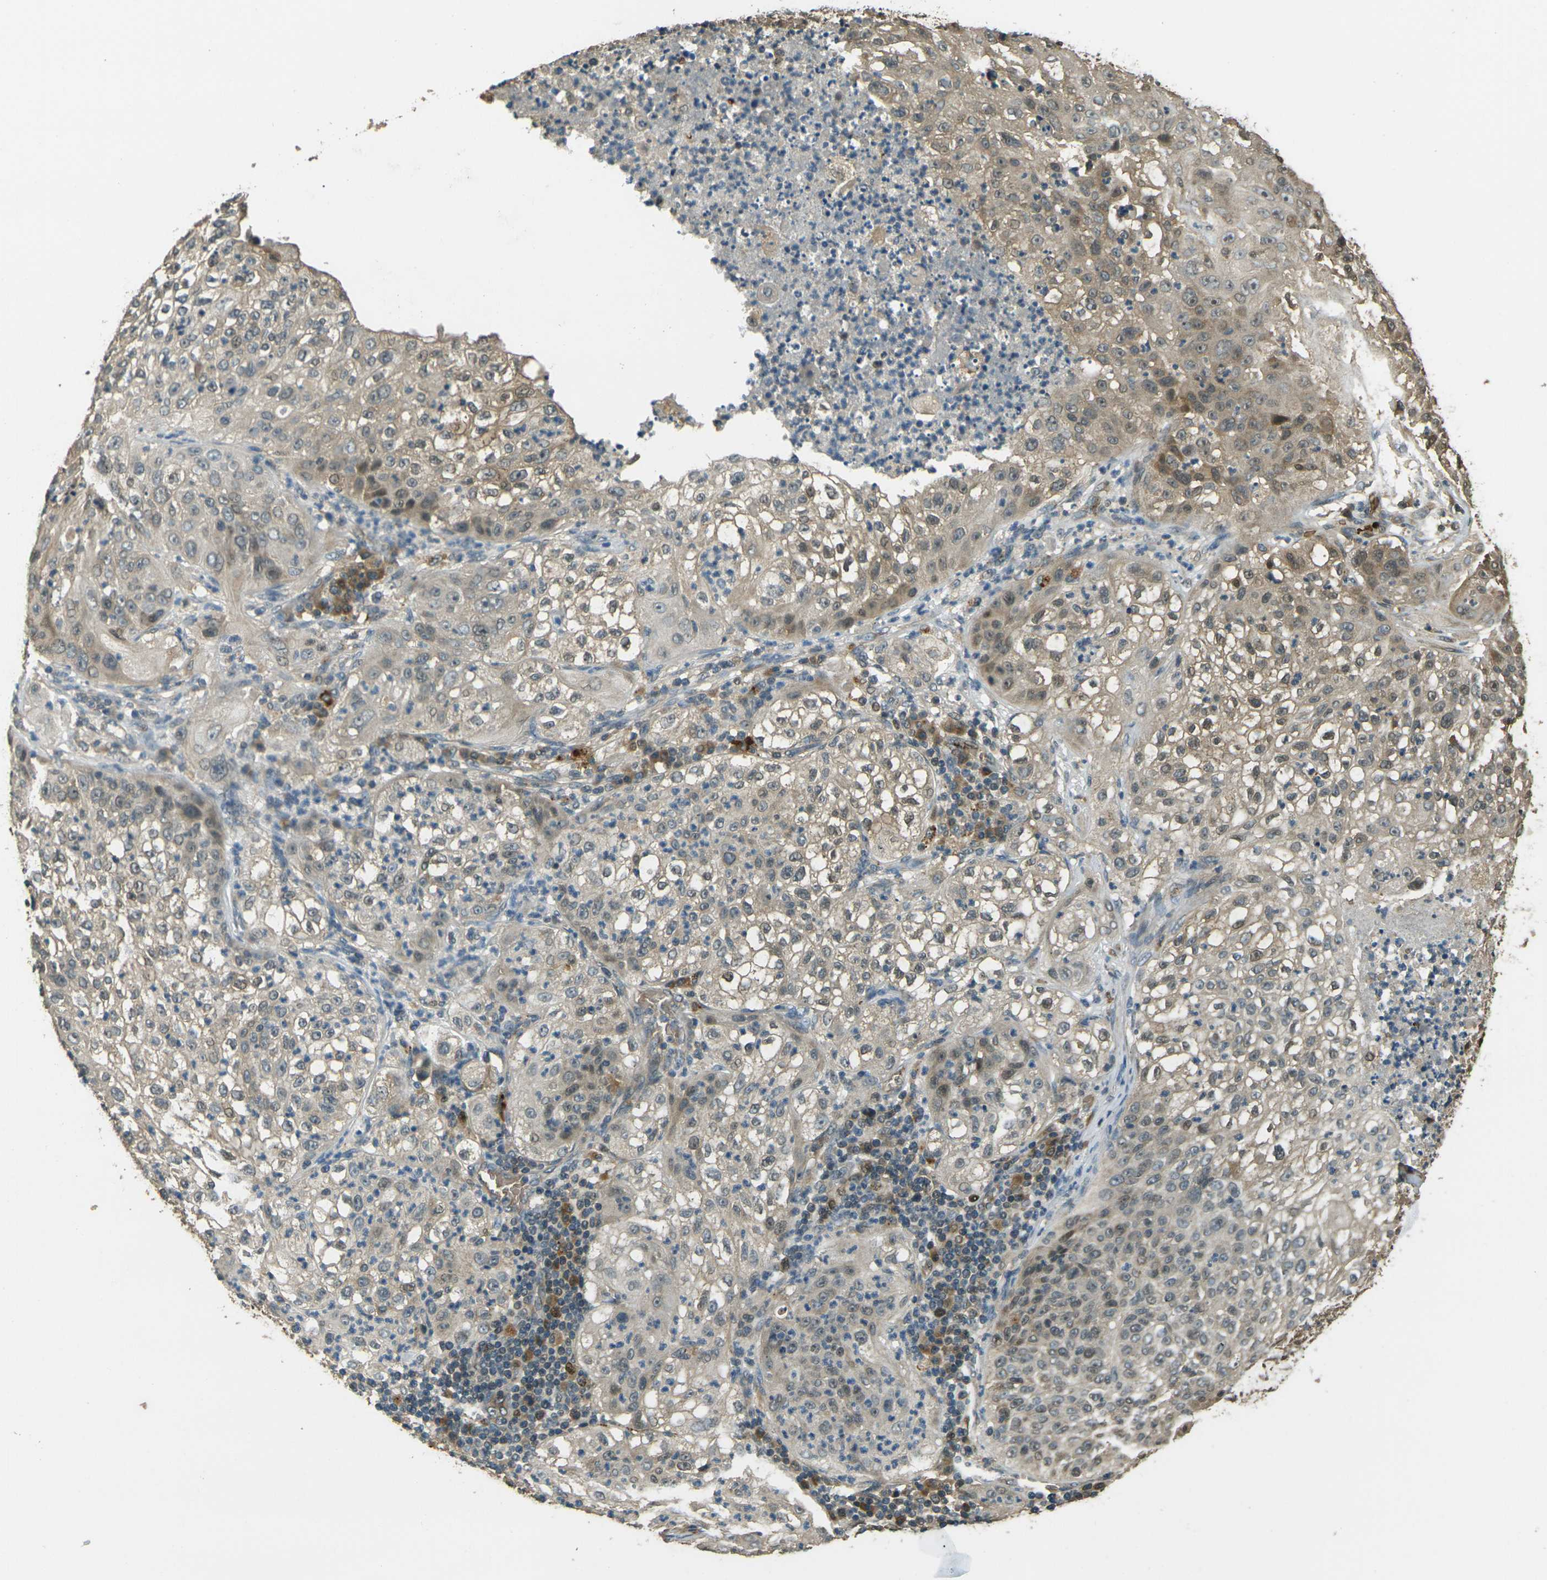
{"staining": {"intensity": "weak", "quantity": "25%-75%", "location": "cytoplasmic/membranous,nuclear"}, "tissue": "lung cancer", "cell_type": "Tumor cells", "image_type": "cancer", "snomed": [{"axis": "morphology", "description": "Inflammation, NOS"}, {"axis": "morphology", "description": "Squamous cell carcinoma, NOS"}, {"axis": "topography", "description": "Lymph node"}, {"axis": "topography", "description": "Soft tissue"}, {"axis": "topography", "description": "Lung"}], "caption": "Lung squamous cell carcinoma tissue demonstrates weak cytoplasmic/membranous and nuclear staining in about 25%-75% of tumor cells, visualized by immunohistochemistry. (DAB IHC, brown staining for protein, blue staining for nuclei).", "gene": "TOR1A", "patient": {"sex": "male", "age": 66}}